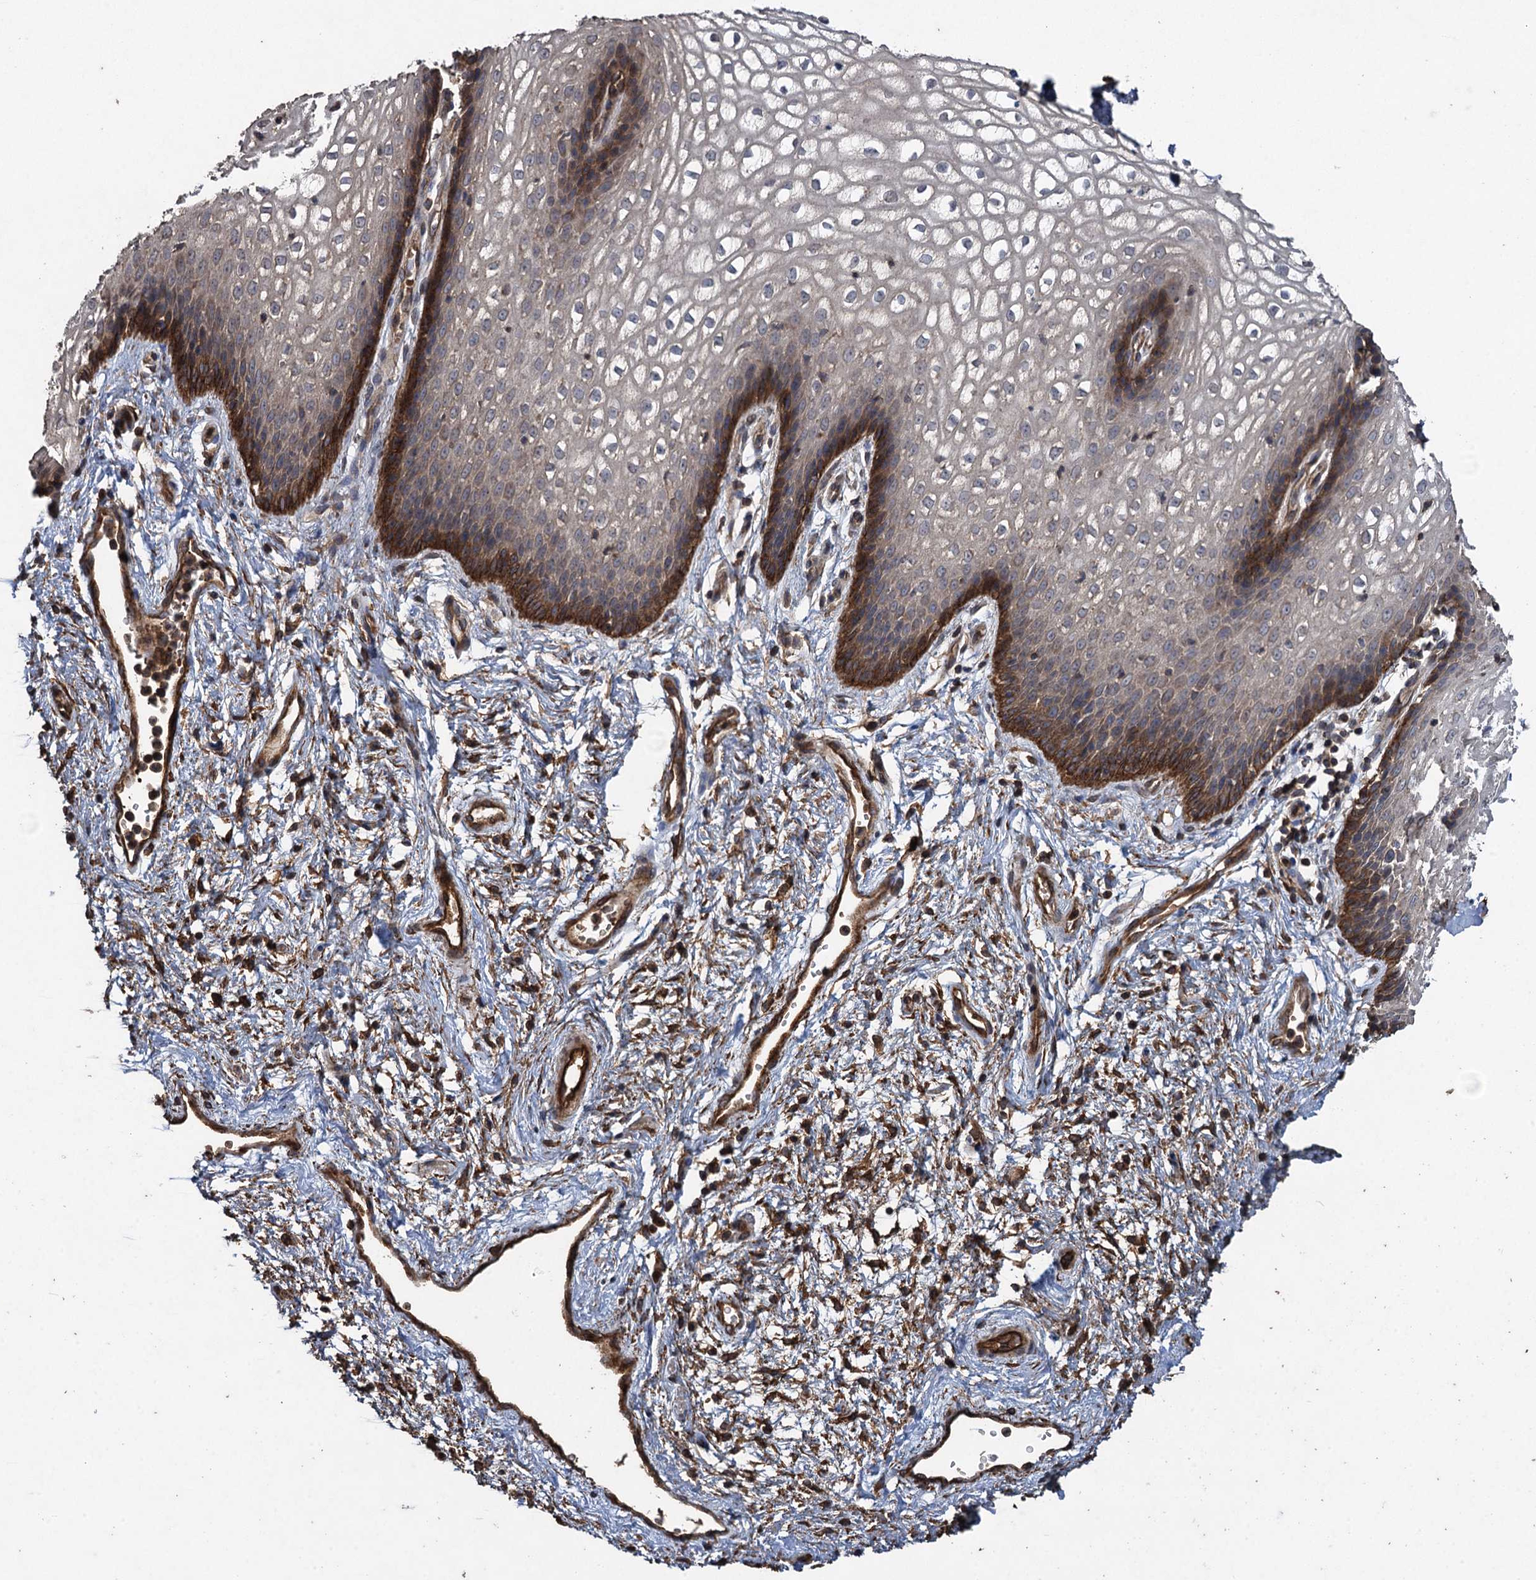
{"staining": {"intensity": "strong", "quantity": "<25%", "location": "cytoplasmic/membranous"}, "tissue": "vagina", "cell_type": "Squamous epithelial cells", "image_type": "normal", "snomed": [{"axis": "morphology", "description": "Normal tissue, NOS"}, {"axis": "topography", "description": "Vagina"}], "caption": "Immunohistochemistry histopathology image of unremarkable vagina: vagina stained using immunohistochemistry (IHC) exhibits medium levels of strong protein expression localized specifically in the cytoplasmic/membranous of squamous epithelial cells, appearing as a cytoplasmic/membranous brown color.", "gene": "TXNDC11", "patient": {"sex": "female", "age": 34}}